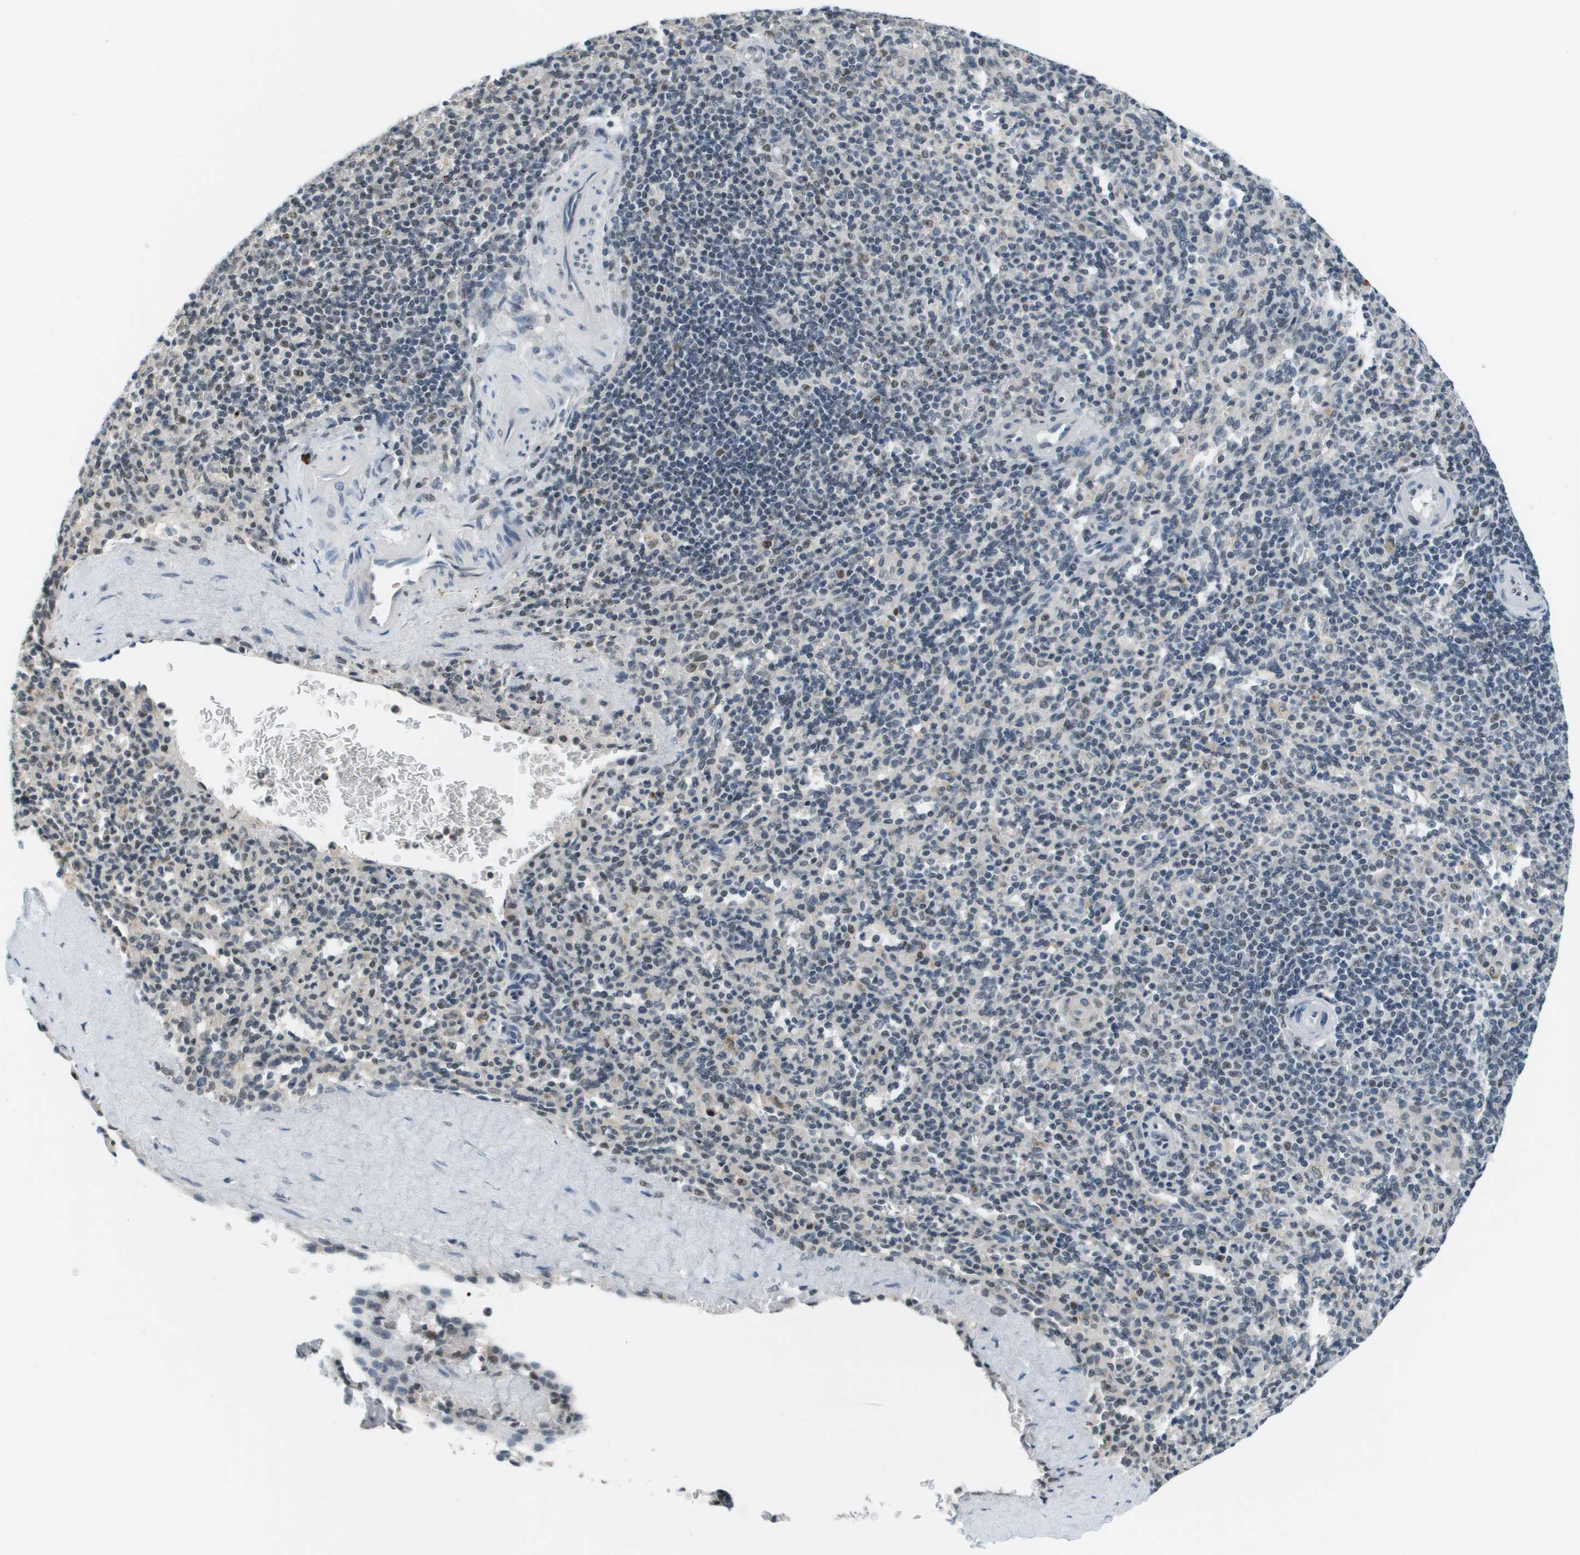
{"staining": {"intensity": "moderate", "quantity": "<25%", "location": "nuclear"}, "tissue": "spleen", "cell_type": "Cells in red pulp", "image_type": "normal", "snomed": [{"axis": "morphology", "description": "Normal tissue, NOS"}, {"axis": "topography", "description": "Spleen"}], "caption": "A high-resolution photomicrograph shows IHC staining of unremarkable spleen, which reveals moderate nuclear positivity in approximately <25% of cells in red pulp. (brown staining indicates protein expression, while blue staining denotes nuclei).", "gene": "CBX5", "patient": {"sex": "male", "age": 36}}